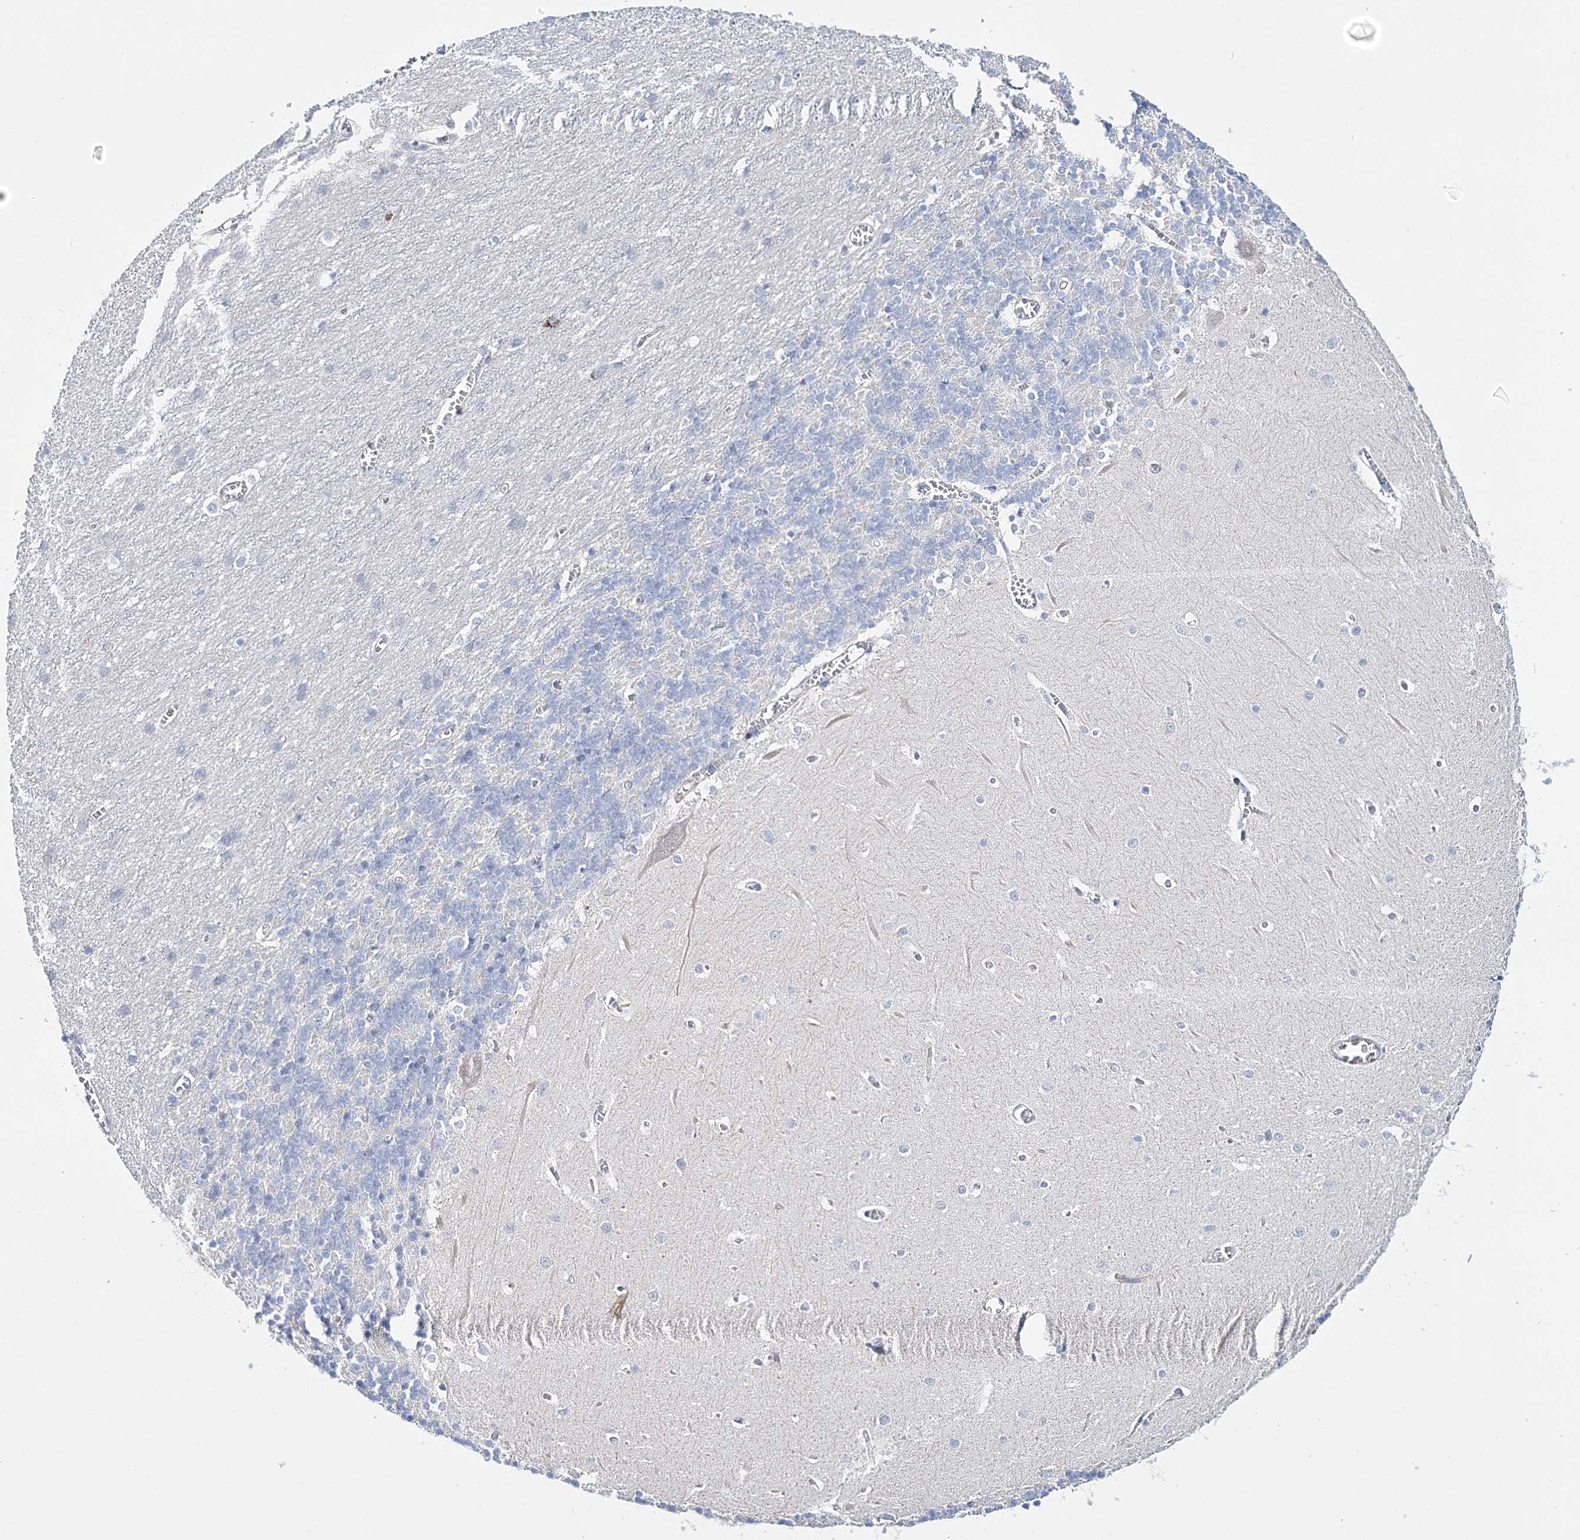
{"staining": {"intensity": "negative", "quantity": "none", "location": "none"}, "tissue": "cerebellum", "cell_type": "Cells in granular layer", "image_type": "normal", "snomed": [{"axis": "morphology", "description": "Normal tissue, NOS"}, {"axis": "topography", "description": "Cerebellum"}], "caption": "This micrograph is of benign cerebellum stained with IHC to label a protein in brown with the nuclei are counter-stained blue. There is no staining in cells in granular layer.", "gene": "ANO1", "patient": {"sex": "male", "age": 37}}